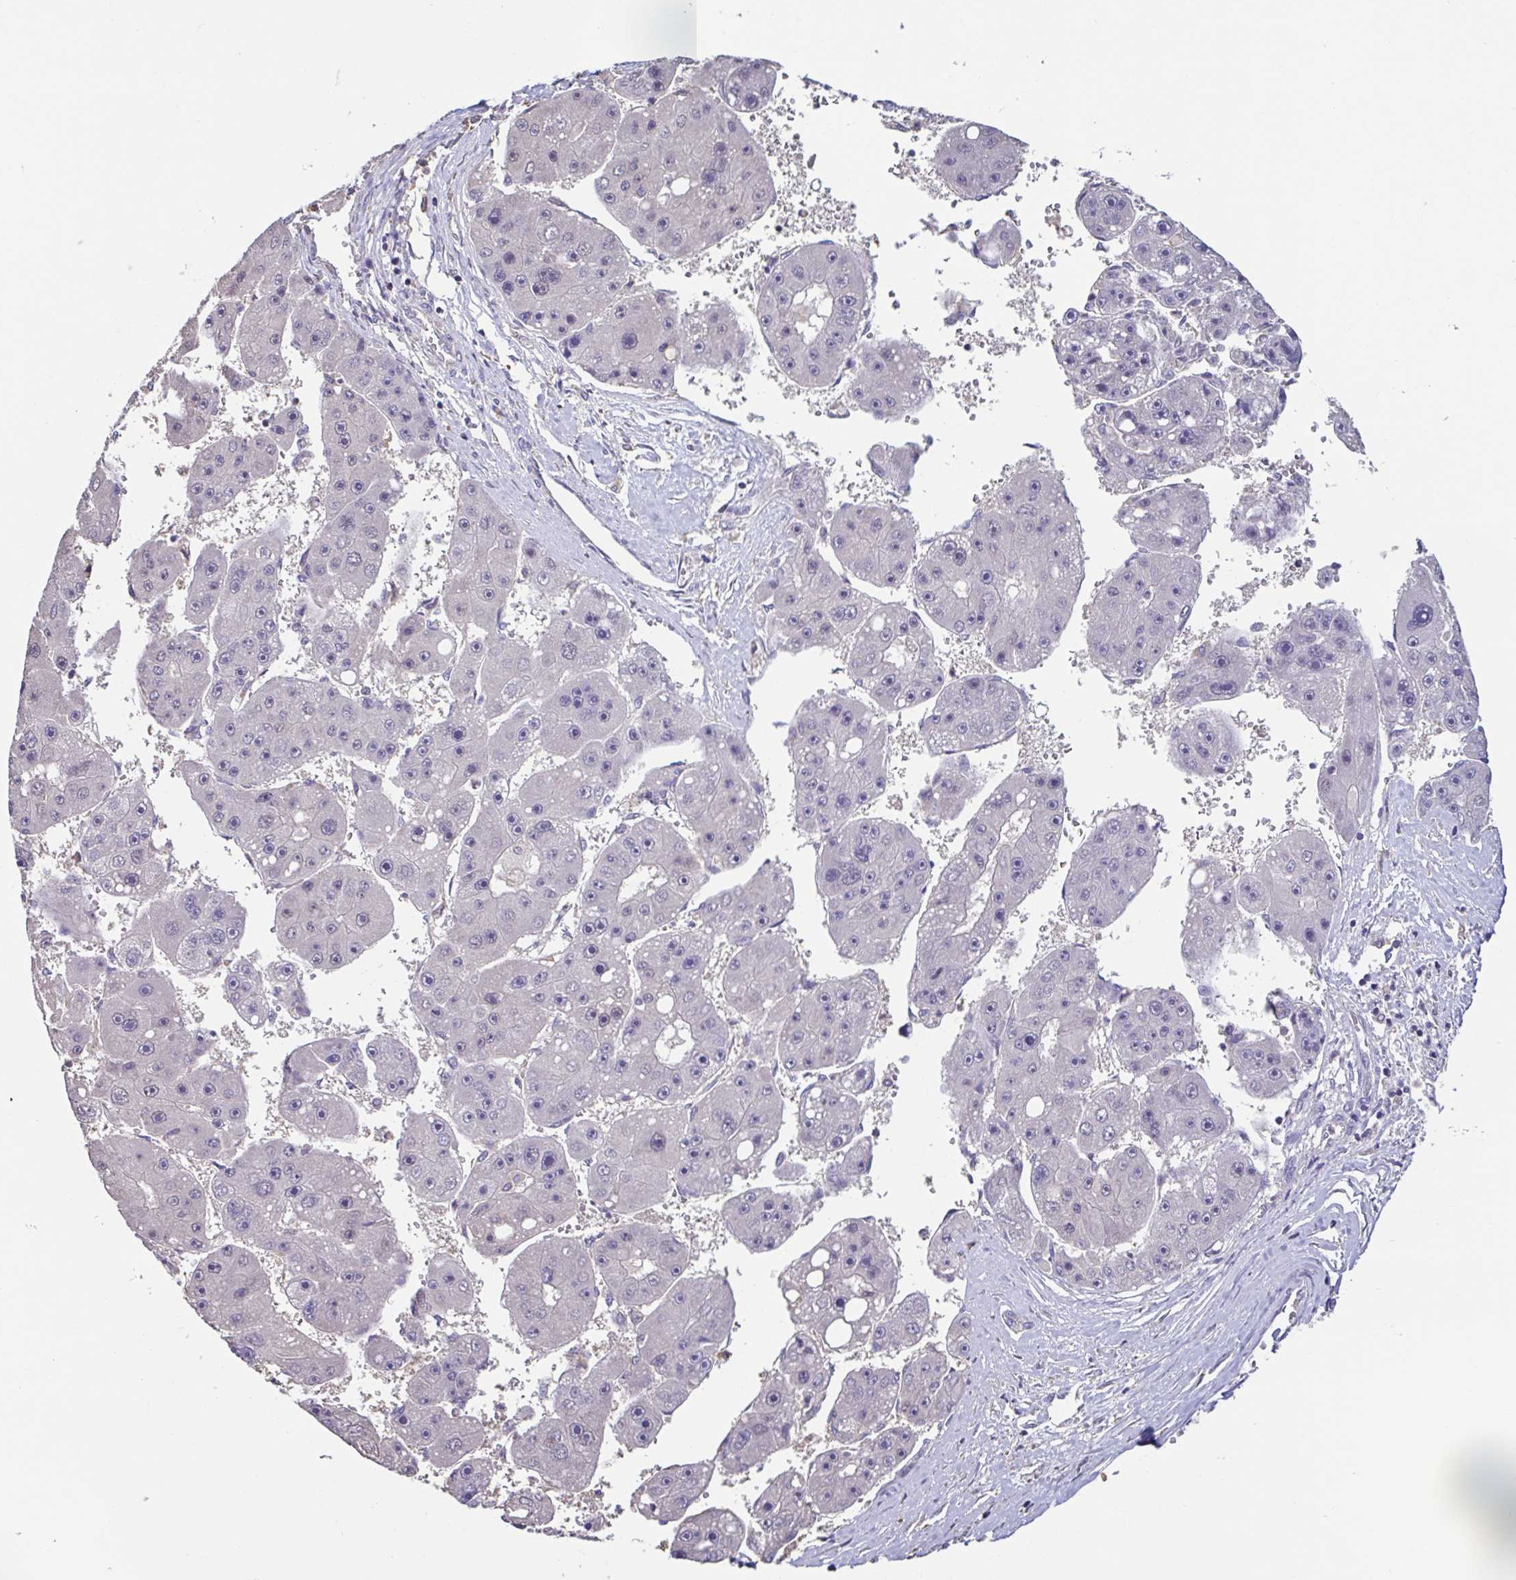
{"staining": {"intensity": "negative", "quantity": "none", "location": "none"}, "tissue": "liver cancer", "cell_type": "Tumor cells", "image_type": "cancer", "snomed": [{"axis": "morphology", "description": "Carcinoma, Hepatocellular, NOS"}, {"axis": "topography", "description": "Liver"}], "caption": "An immunohistochemistry photomicrograph of liver cancer is shown. There is no staining in tumor cells of liver cancer. Nuclei are stained in blue.", "gene": "ACTRT2", "patient": {"sex": "female", "age": 61}}